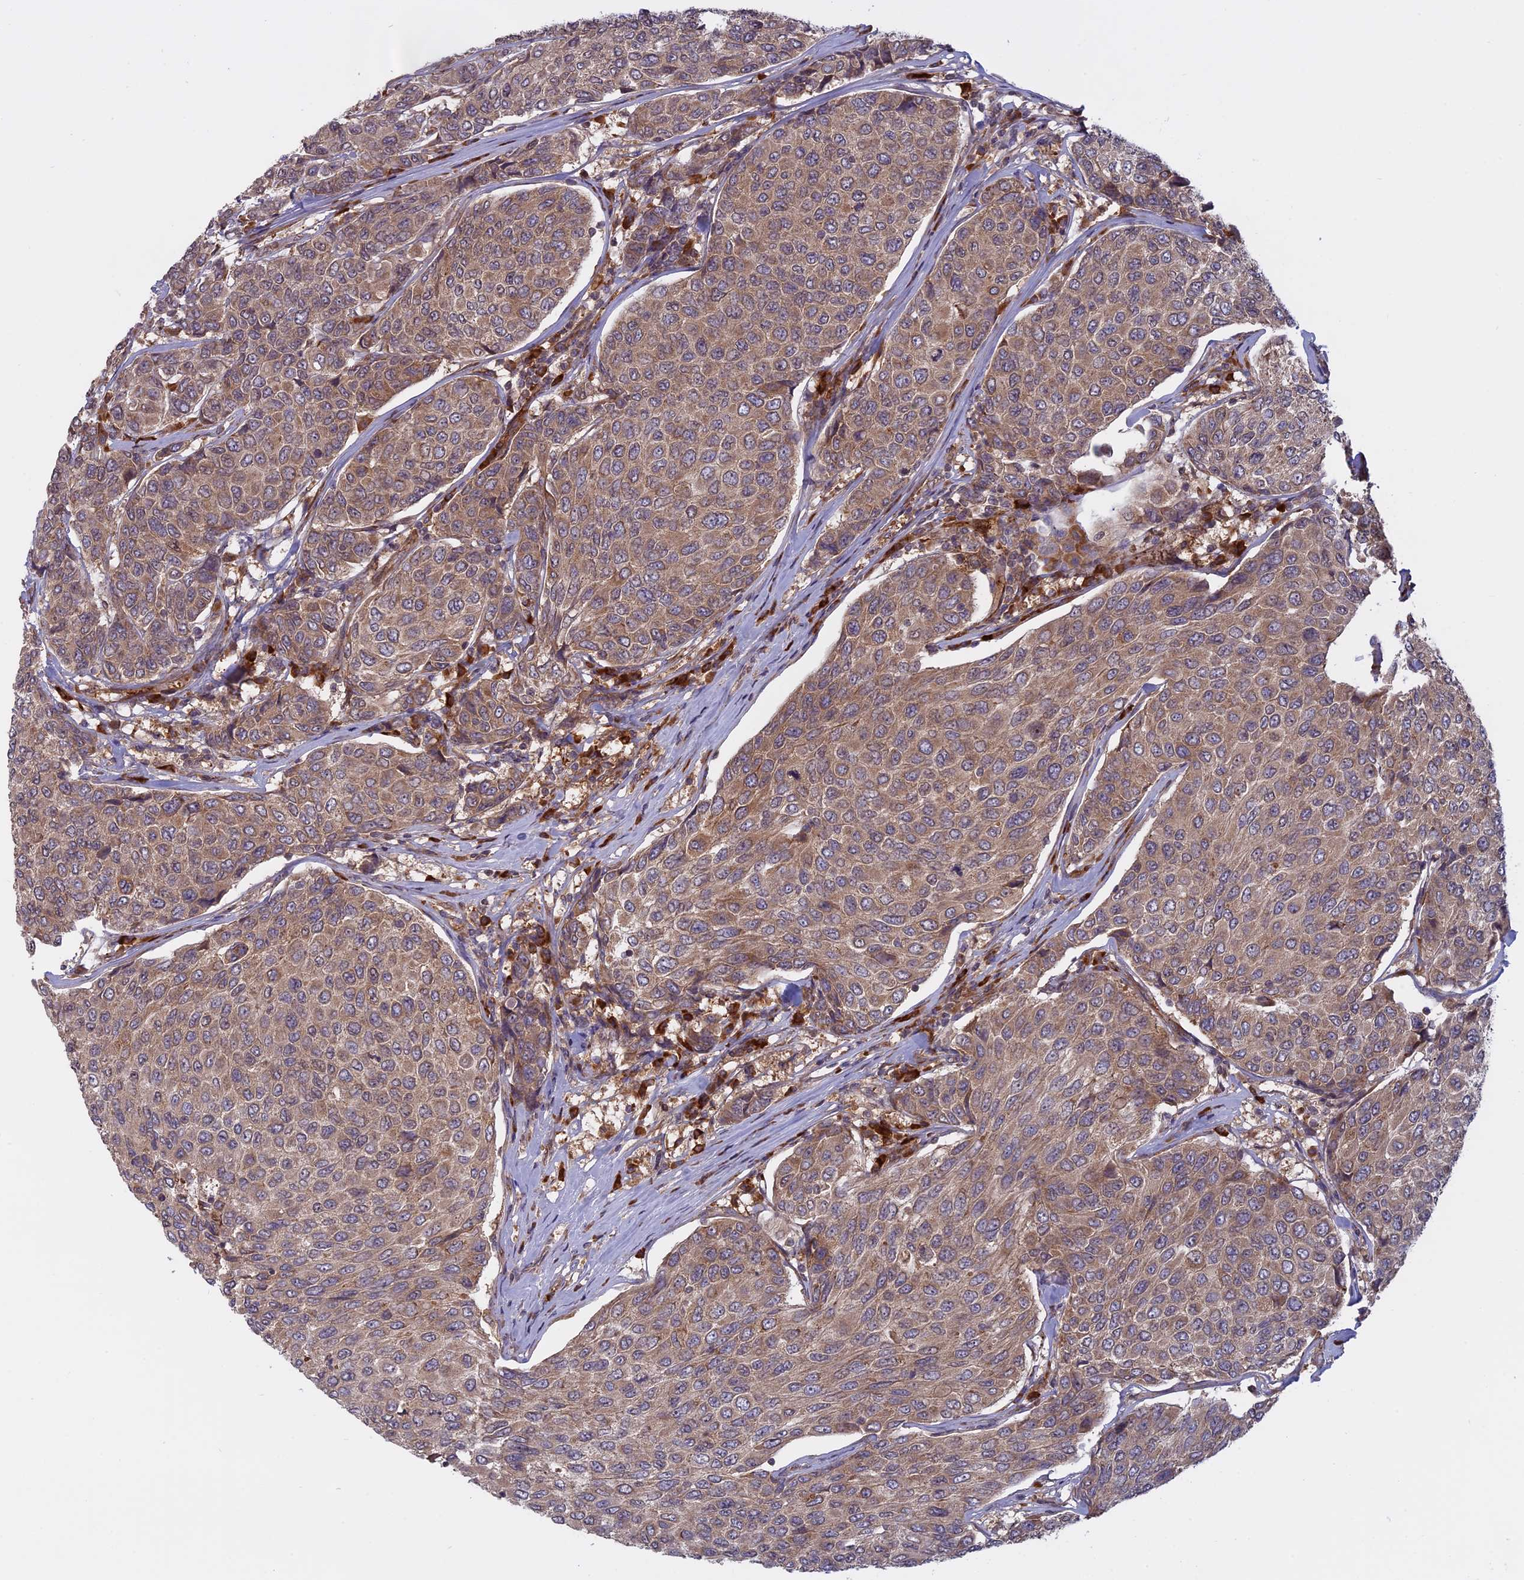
{"staining": {"intensity": "moderate", "quantity": ">75%", "location": "cytoplasmic/membranous"}, "tissue": "breast cancer", "cell_type": "Tumor cells", "image_type": "cancer", "snomed": [{"axis": "morphology", "description": "Duct carcinoma"}, {"axis": "topography", "description": "Breast"}], "caption": "Immunohistochemical staining of human invasive ductal carcinoma (breast) demonstrates medium levels of moderate cytoplasmic/membranous protein expression in approximately >75% of tumor cells.", "gene": "TMEM208", "patient": {"sex": "female", "age": 55}}